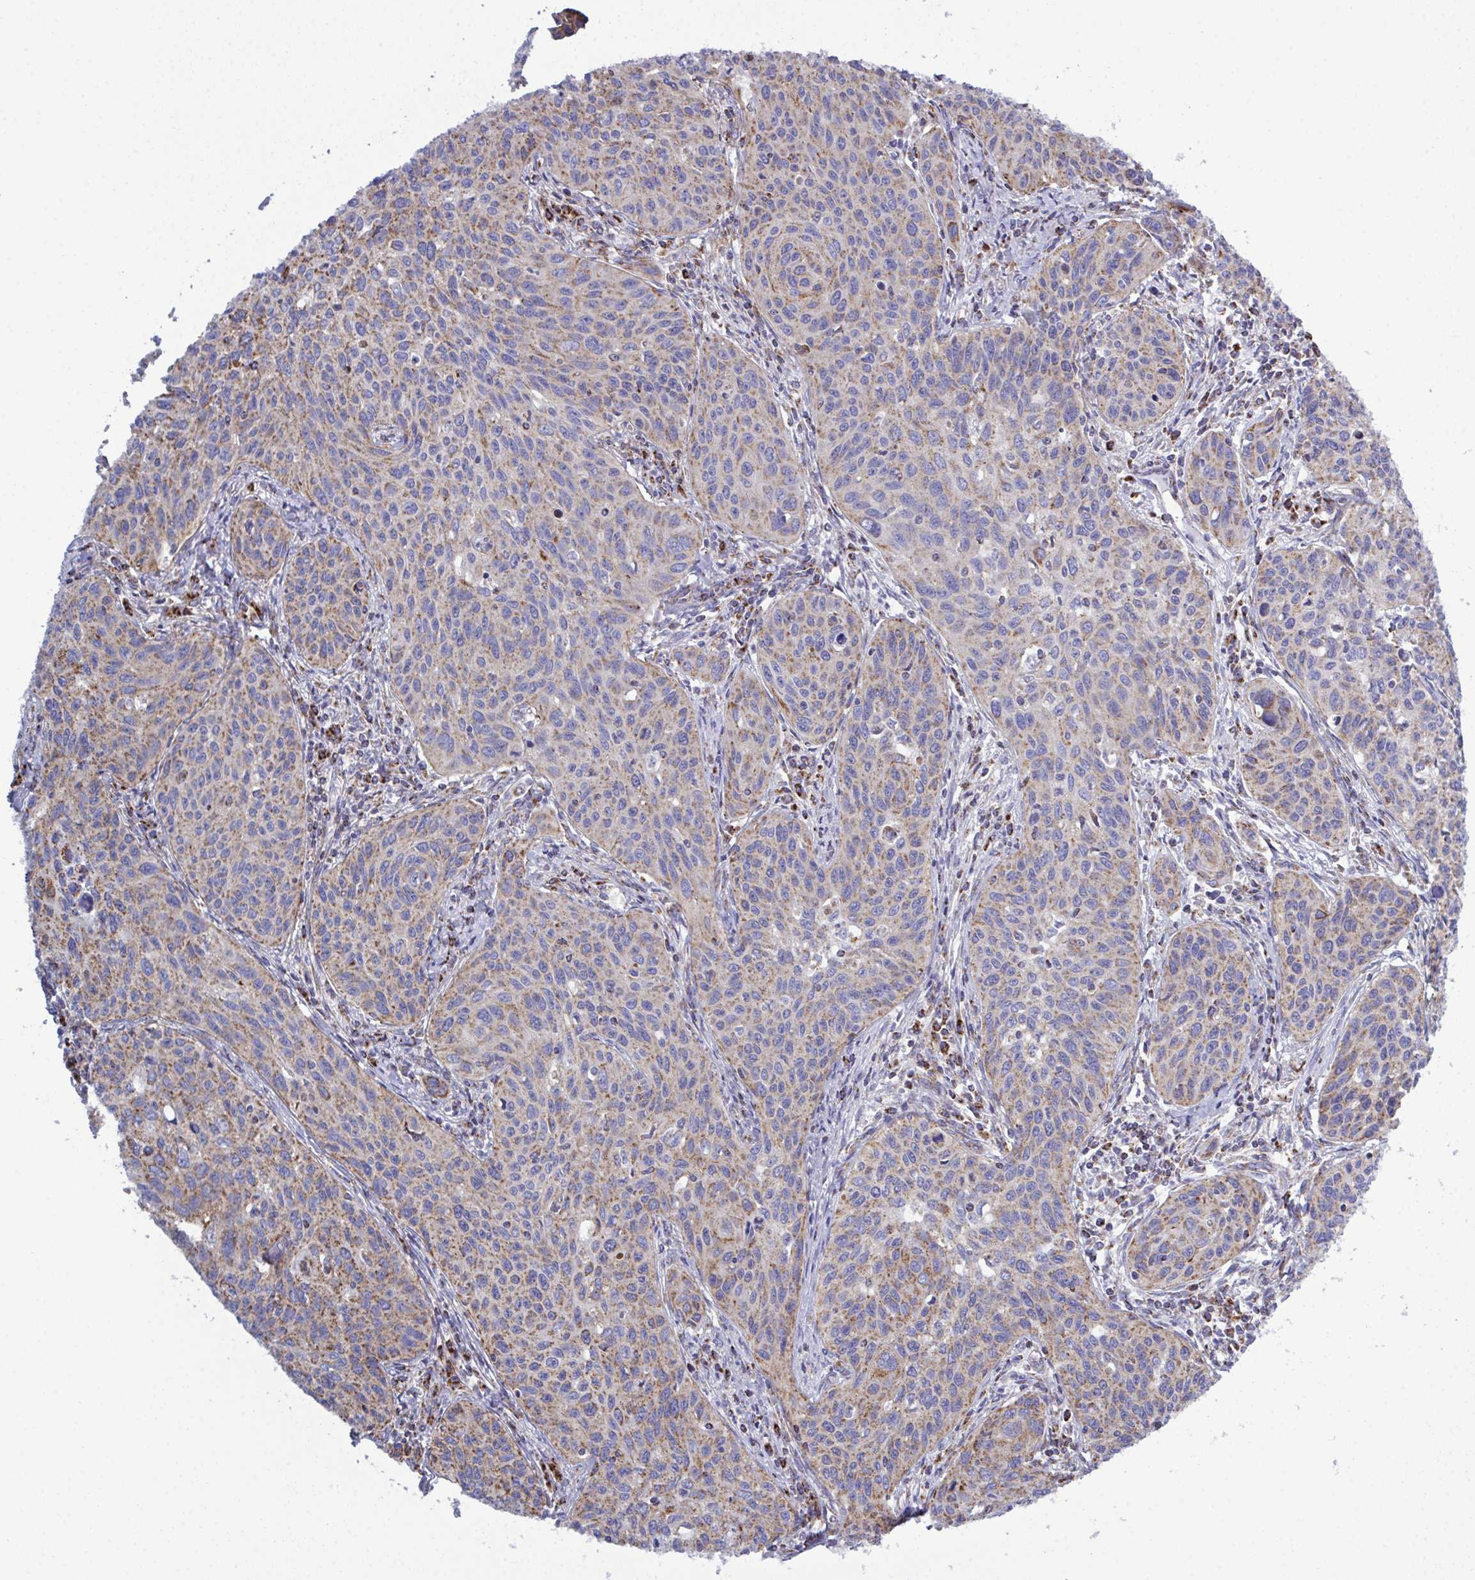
{"staining": {"intensity": "weak", "quantity": ">75%", "location": "cytoplasmic/membranous"}, "tissue": "cervical cancer", "cell_type": "Tumor cells", "image_type": "cancer", "snomed": [{"axis": "morphology", "description": "Squamous cell carcinoma, NOS"}, {"axis": "topography", "description": "Cervix"}], "caption": "Tumor cells reveal weak cytoplasmic/membranous expression in about >75% of cells in cervical cancer. (IHC, brightfield microscopy, high magnification).", "gene": "CSDE1", "patient": {"sex": "female", "age": 31}}